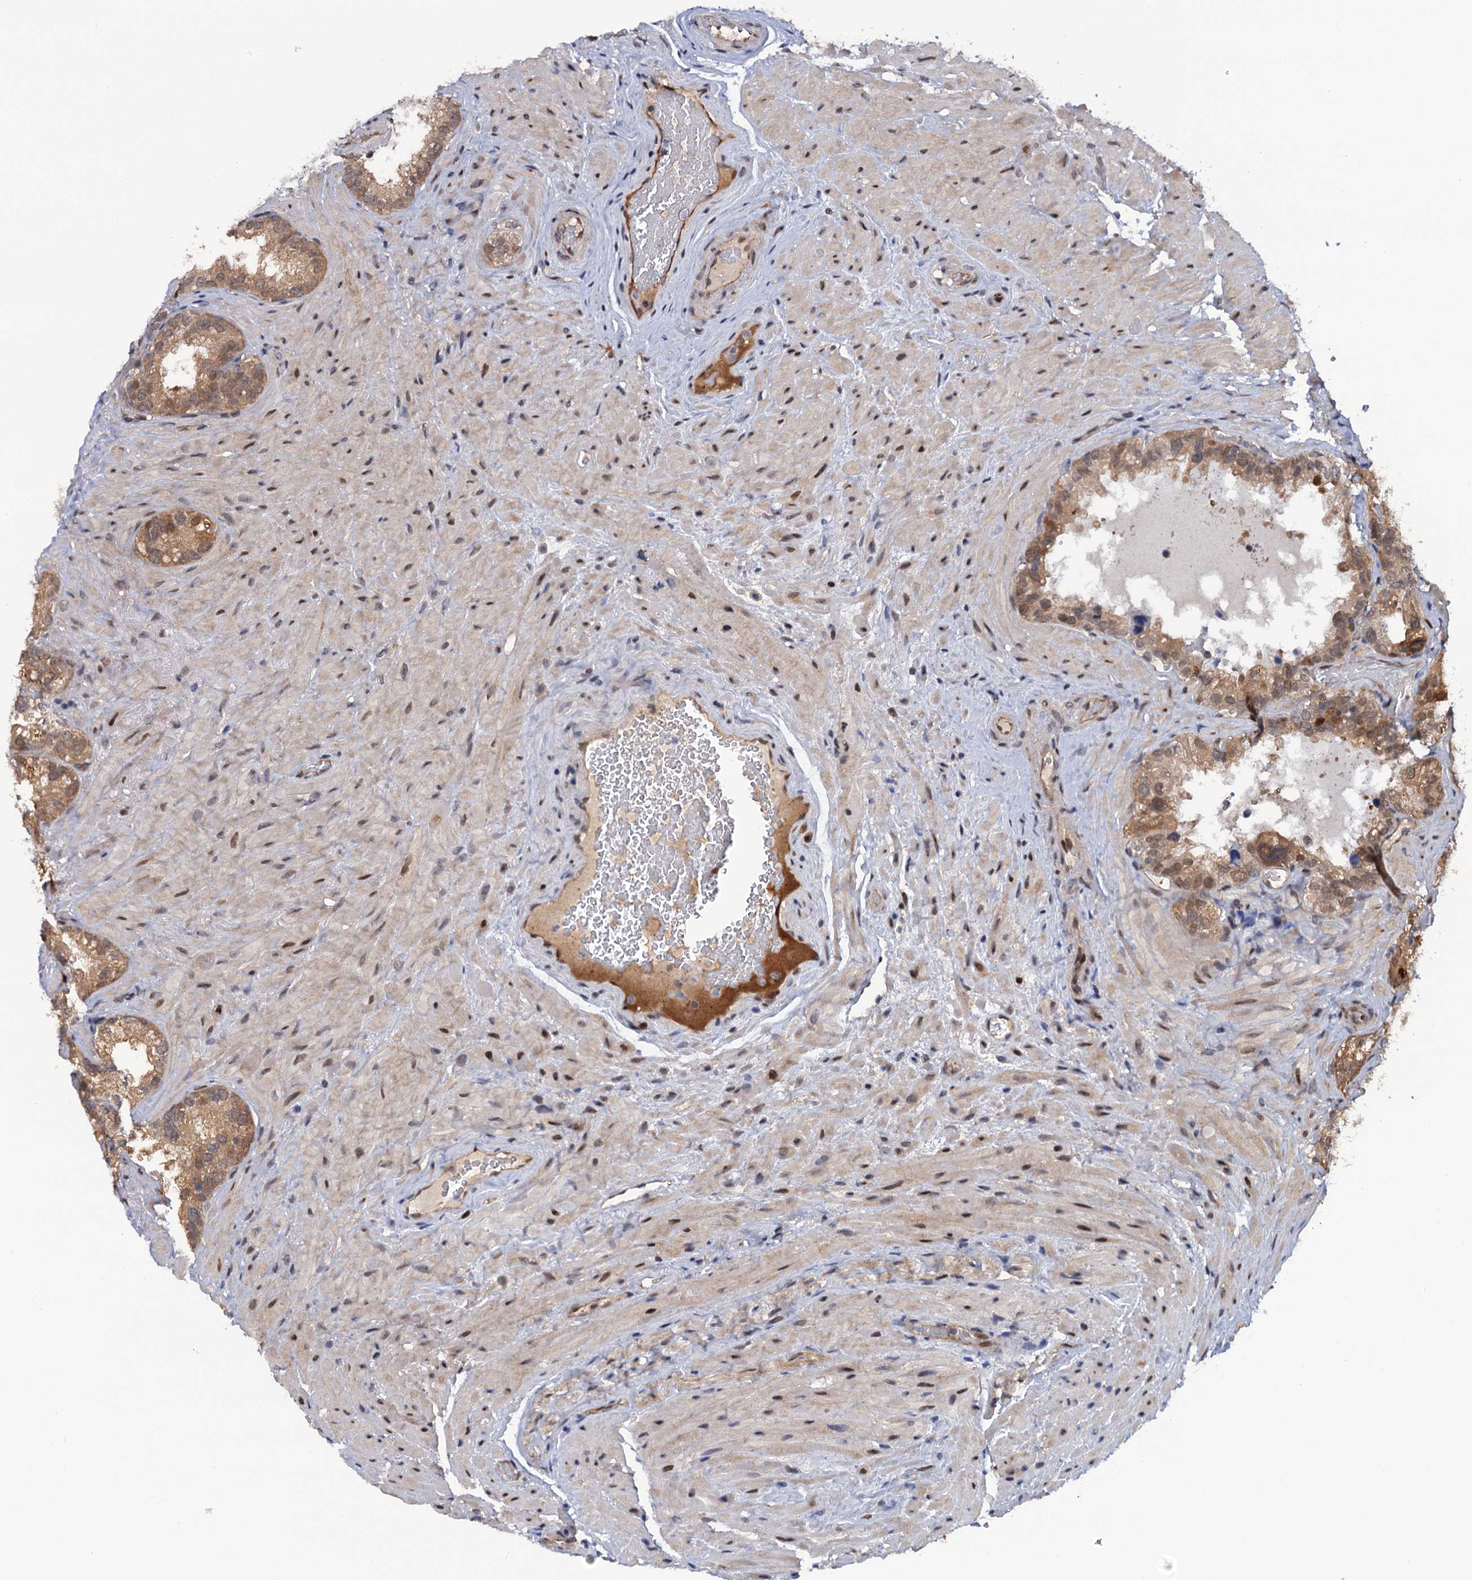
{"staining": {"intensity": "moderate", "quantity": "<25%", "location": "cytoplasmic/membranous,nuclear"}, "tissue": "seminal vesicle", "cell_type": "Glandular cells", "image_type": "normal", "snomed": [{"axis": "morphology", "description": "Normal tissue, NOS"}, {"axis": "topography", "description": "Seminal veicle"}, {"axis": "topography", "description": "Peripheral nerve tissue"}], "caption": "High-magnification brightfield microscopy of unremarkable seminal vesicle stained with DAB (3,3'-diaminobenzidine) (brown) and counterstained with hematoxylin (blue). glandular cells exhibit moderate cytoplasmic/membranous,nuclear positivity is identified in approximately<25% of cells. Immunohistochemistry stains the protein in brown and the nuclei are stained blue.", "gene": "CDC23", "patient": {"sex": "male", "age": 67}}